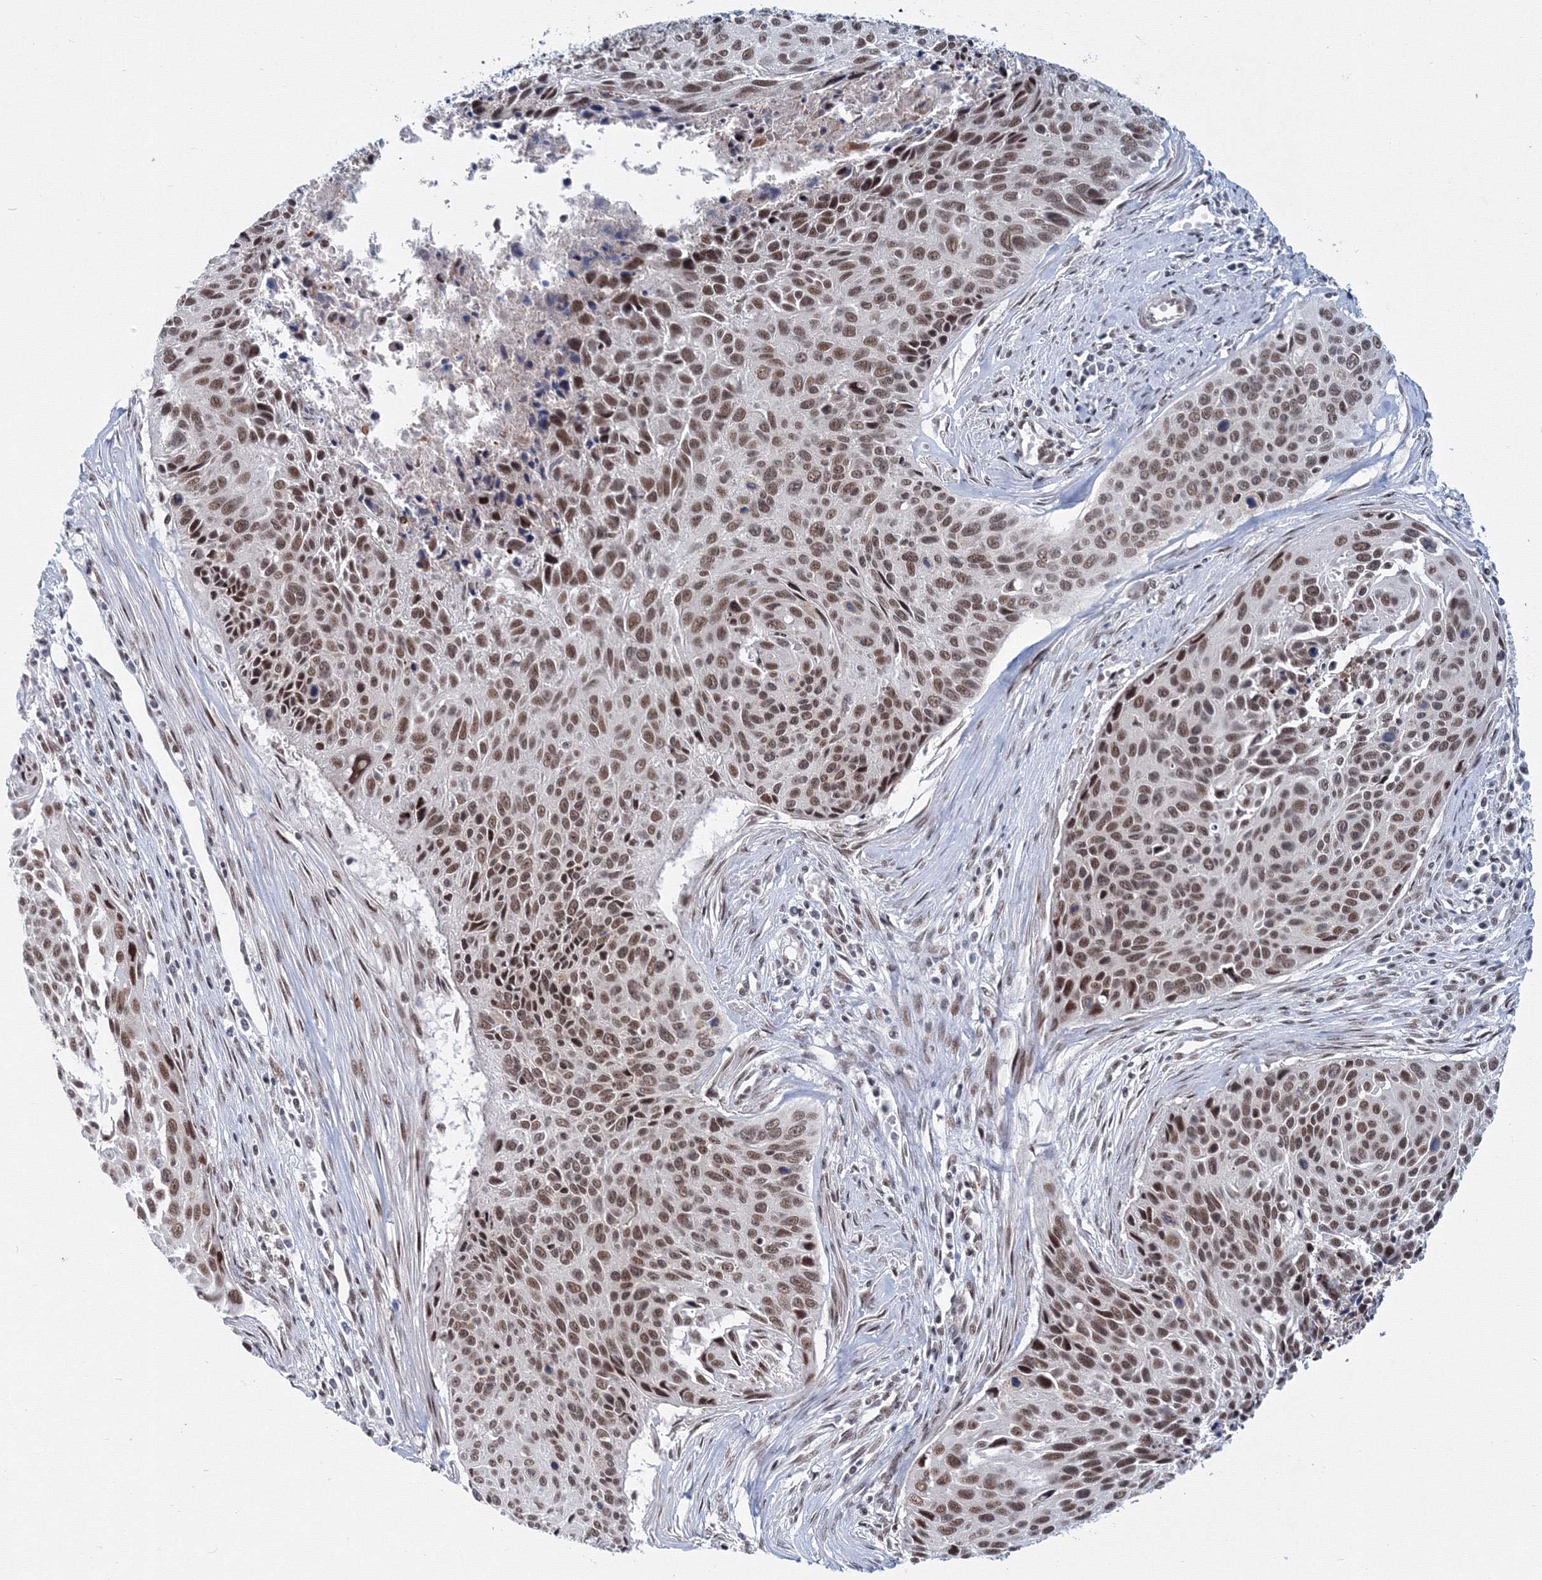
{"staining": {"intensity": "moderate", "quantity": ">75%", "location": "nuclear"}, "tissue": "cervical cancer", "cell_type": "Tumor cells", "image_type": "cancer", "snomed": [{"axis": "morphology", "description": "Squamous cell carcinoma, NOS"}, {"axis": "topography", "description": "Cervix"}], "caption": "An IHC photomicrograph of neoplastic tissue is shown. Protein staining in brown shows moderate nuclear positivity in cervical squamous cell carcinoma within tumor cells. (DAB (3,3'-diaminobenzidine) IHC, brown staining for protein, blue staining for nuclei).", "gene": "SF3B6", "patient": {"sex": "female", "age": 55}}